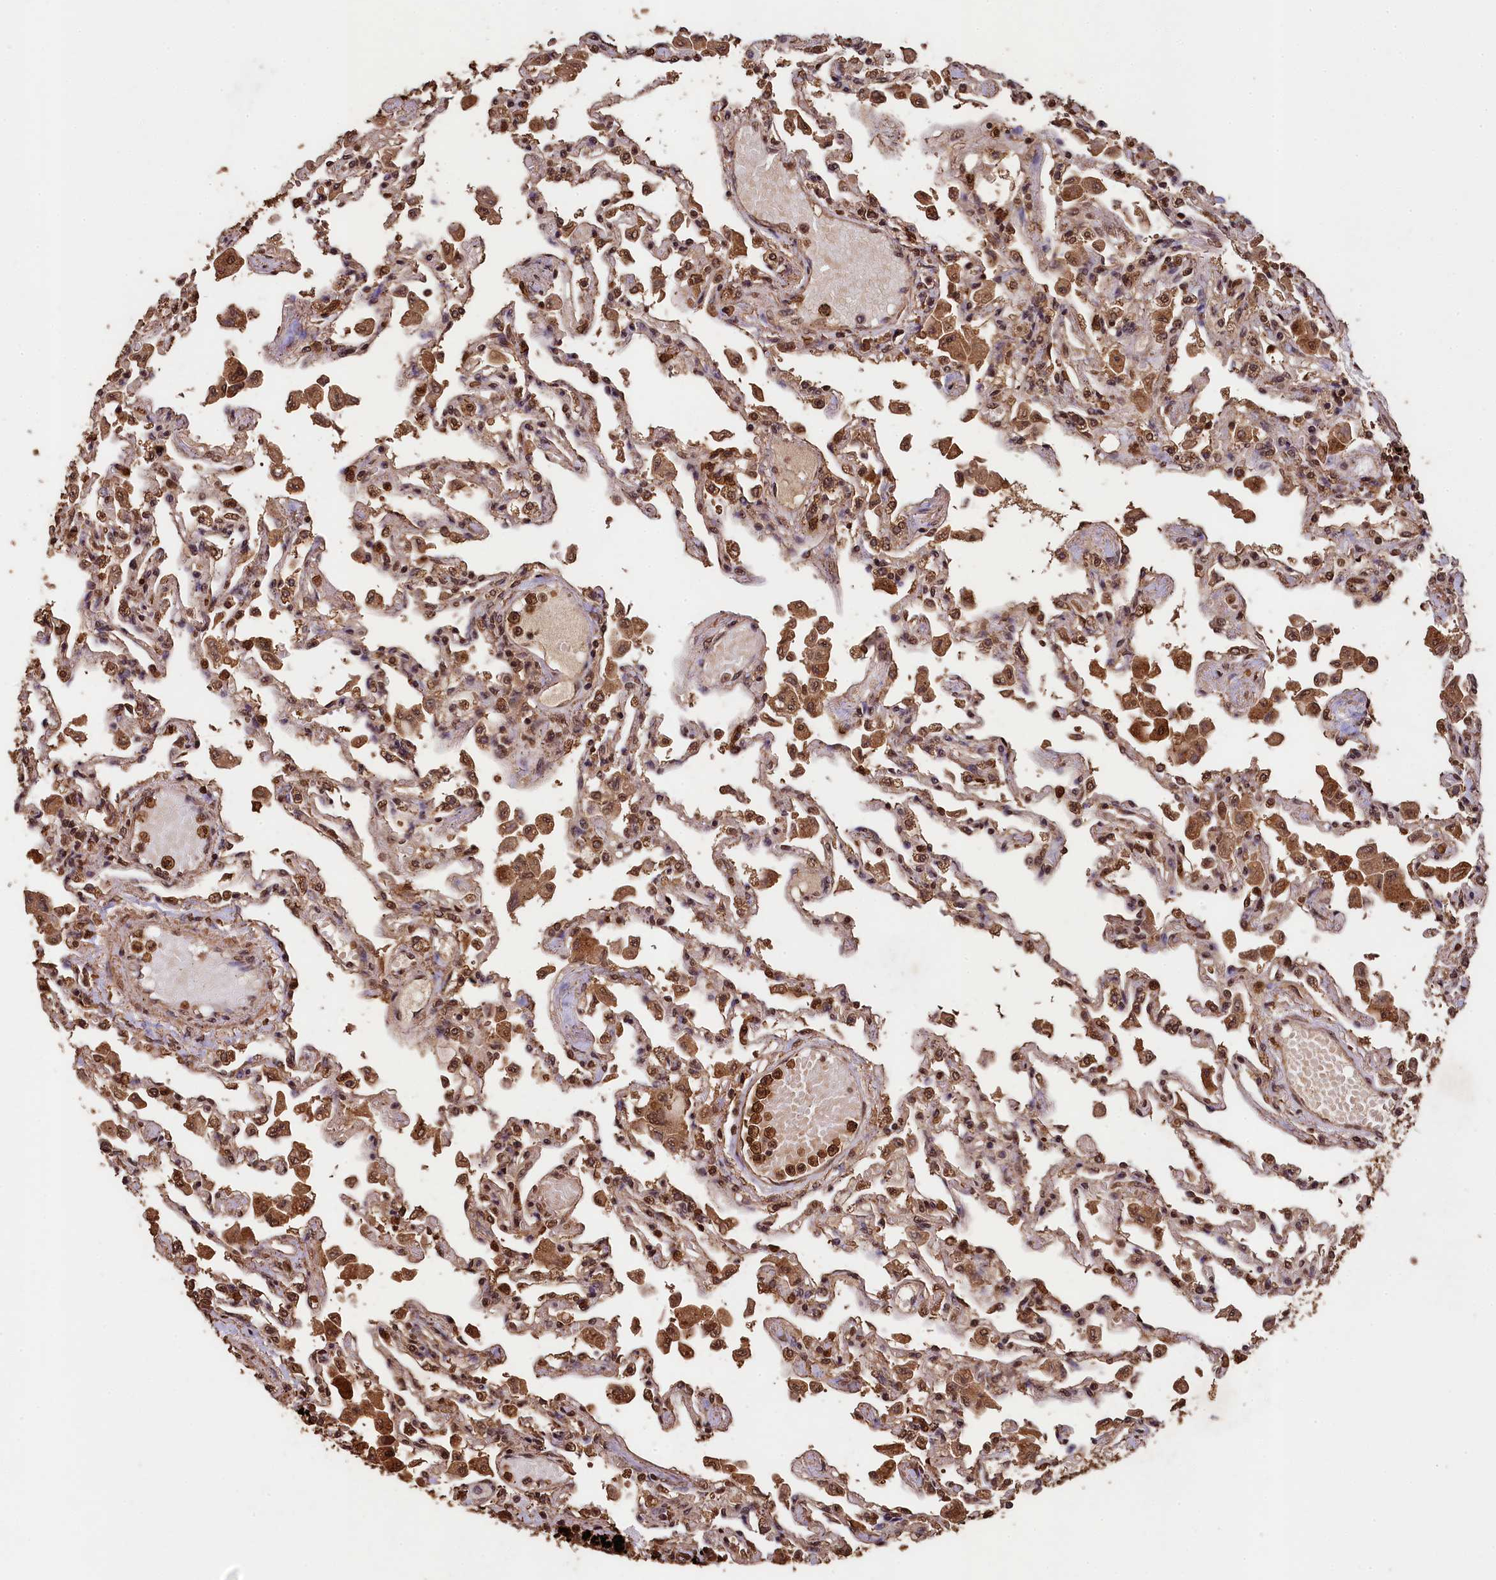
{"staining": {"intensity": "moderate", "quantity": "25%-75%", "location": "cytoplasmic/membranous,nuclear"}, "tissue": "lung", "cell_type": "Alveolar cells", "image_type": "normal", "snomed": [{"axis": "morphology", "description": "Normal tissue, NOS"}, {"axis": "topography", "description": "Bronchus"}, {"axis": "topography", "description": "Lung"}], "caption": "Immunohistochemical staining of unremarkable lung demonstrates 25%-75% levels of moderate cytoplasmic/membranous,nuclear protein staining in about 25%-75% of alveolar cells. Using DAB (brown) and hematoxylin (blue) stains, captured at high magnification using brightfield microscopy.", "gene": "CEP57L1", "patient": {"sex": "female", "age": 49}}